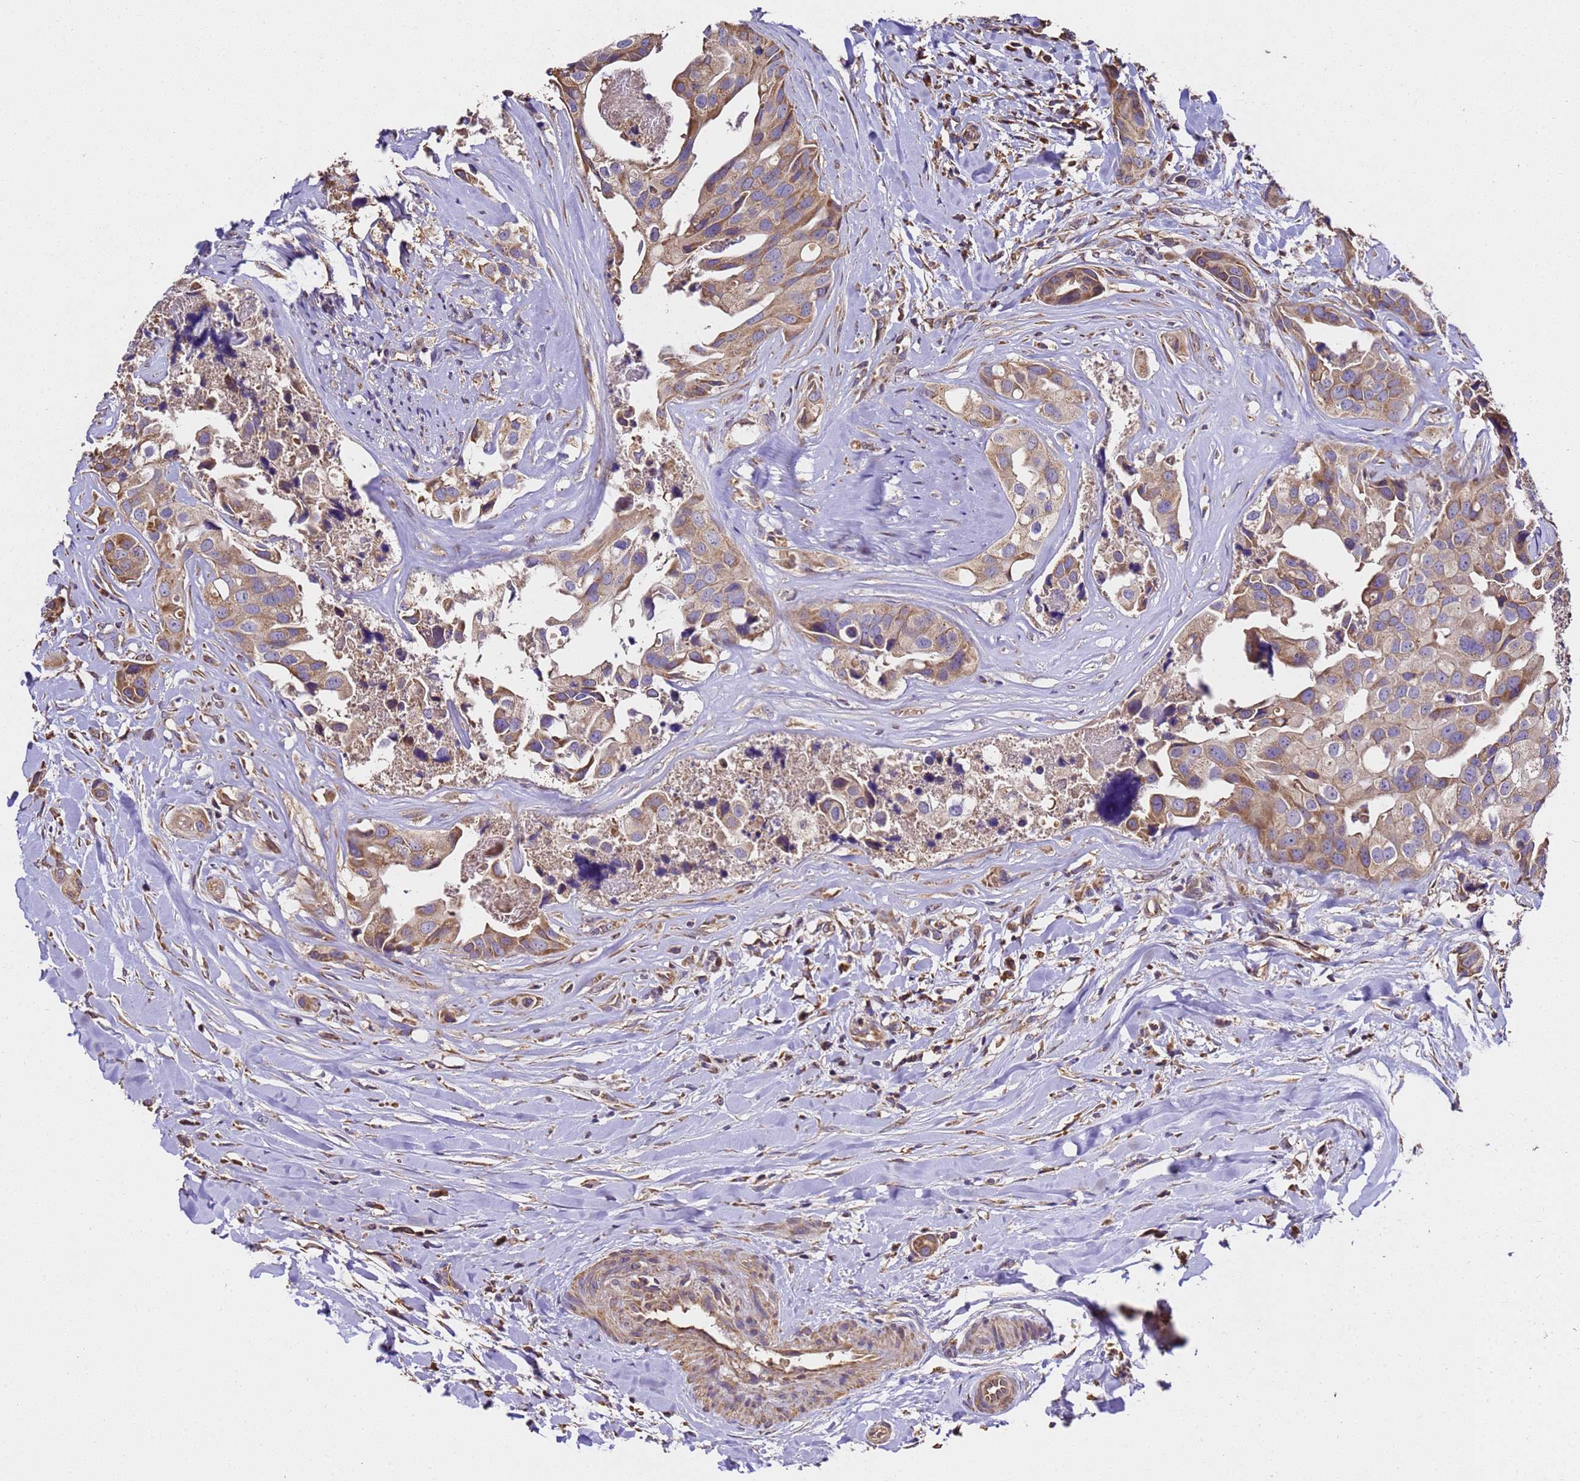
{"staining": {"intensity": "moderate", "quantity": ">75%", "location": "cytoplasmic/membranous"}, "tissue": "head and neck cancer", "cell_type": "Tumor cells", "image_type": "cancer", "snomed": [{"axis": "morphology", "description": "Adenocarcinoma, NOS"}, {"axis": "morphology", "description": "Adenocarcinoma, metastatic, NOS"}, {"axis": "topography", "description": "Head-Neck"}], "caption": "DAB (3,3'-diaminobenzidine) immunohistochemical staining of adenocarcinoma (head and neck) reveals moderate cytoplasmic/membranous protein positivity in about >75% of tumor cells.", "gene": "LRRIQ1", "patient": {"sex": "male", "age": 75}}